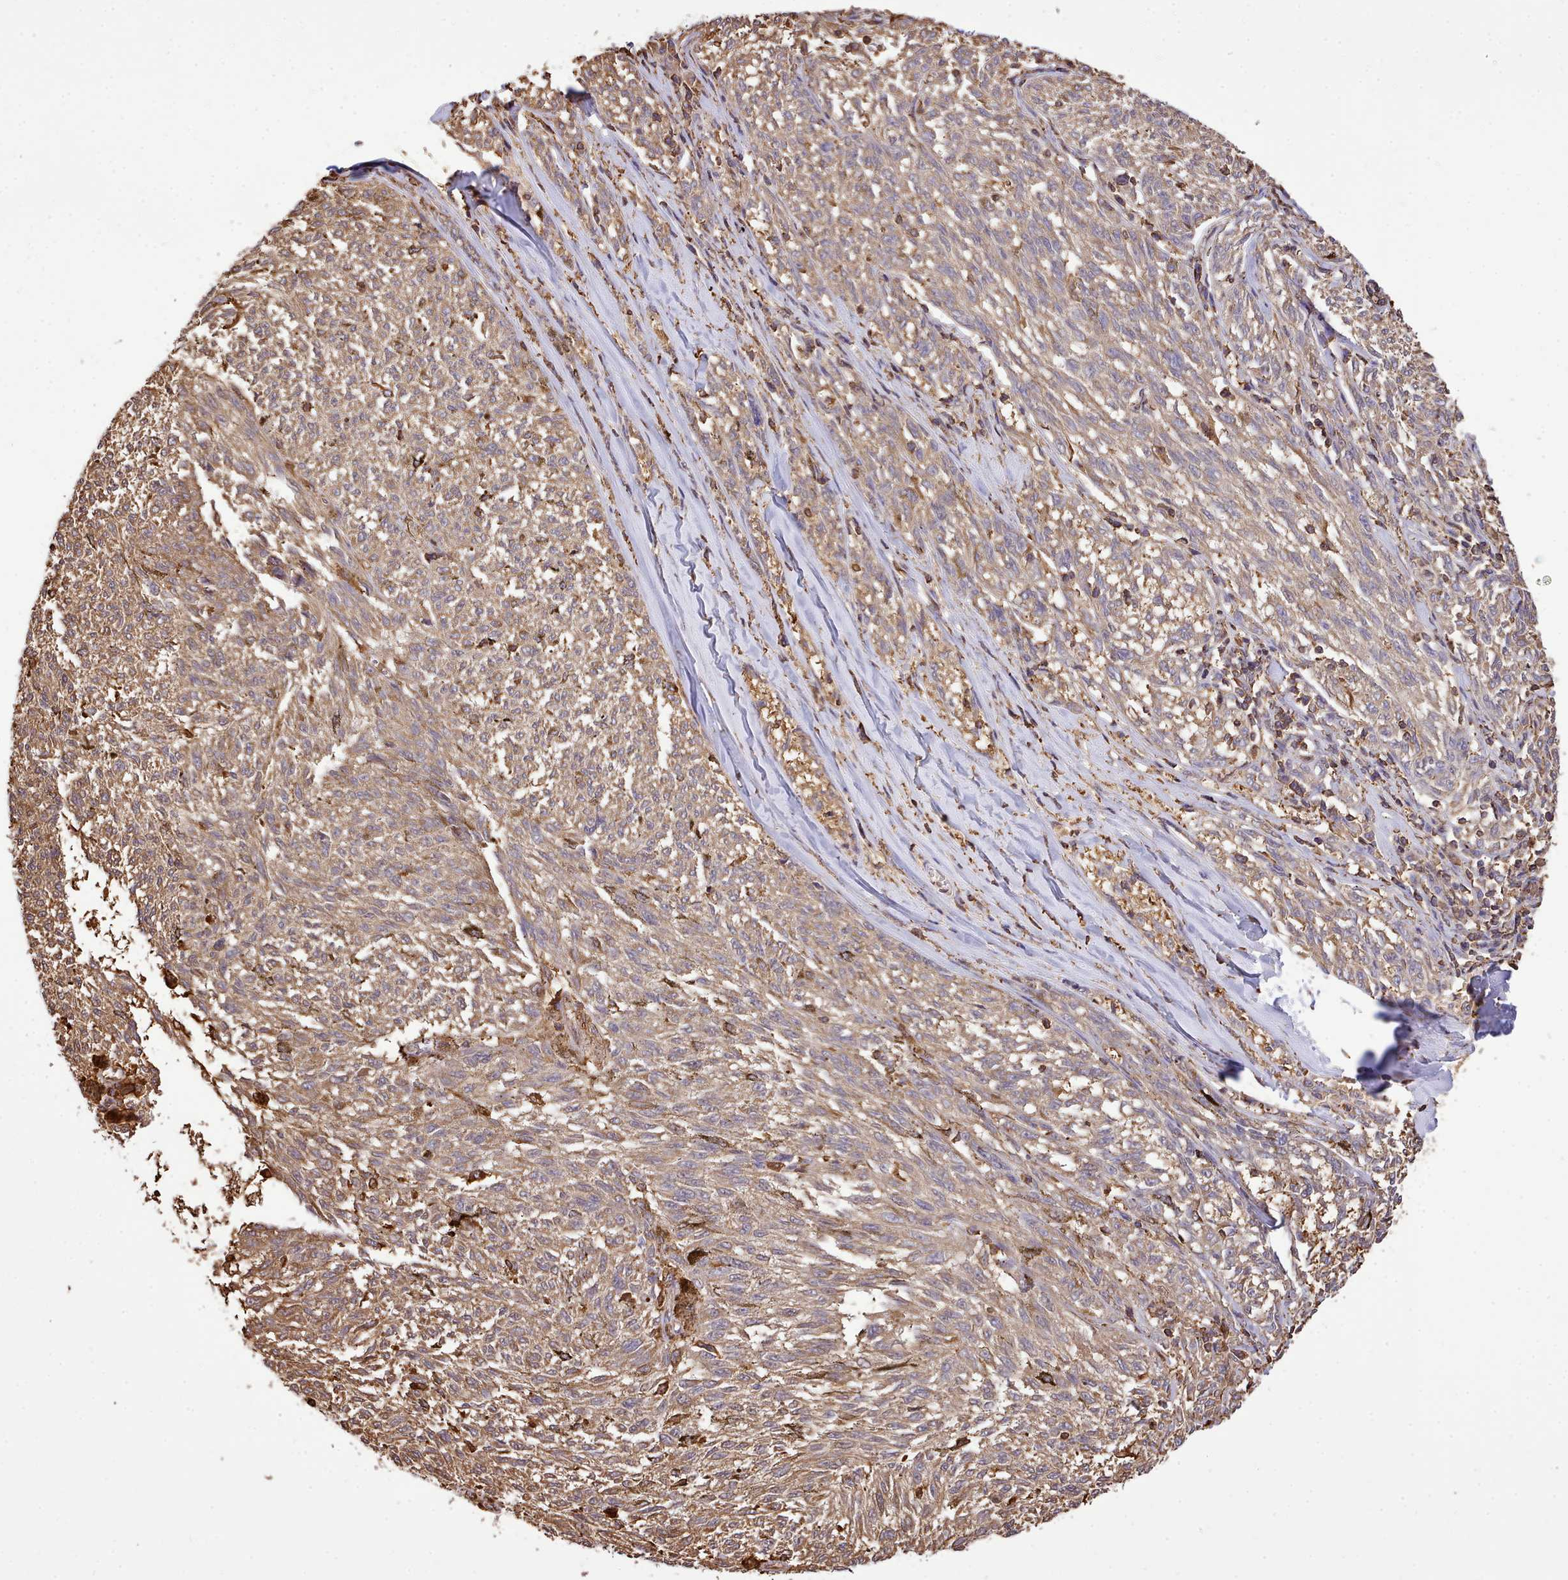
{"staining": {"intensity": "moderate", "quantity": ">75%", "location": "cytoplasmic/membranous"}, "tissue": "melanoma", "cell_type": "Tumor cells", "image_type": "cancer", "snomed": [{"axis": "morphology", "description": "Malignant melanoma, NOS"}, {"axis": "topography", "description": "Skin"}], "caption": "Moderate cytoplasmic/membranous staining for a protein is seen in approximately >75% of tumor cells of melanoma using IHC.", "gene": "CAPZA1", "patient": {"sex": "female", "age": 72}}